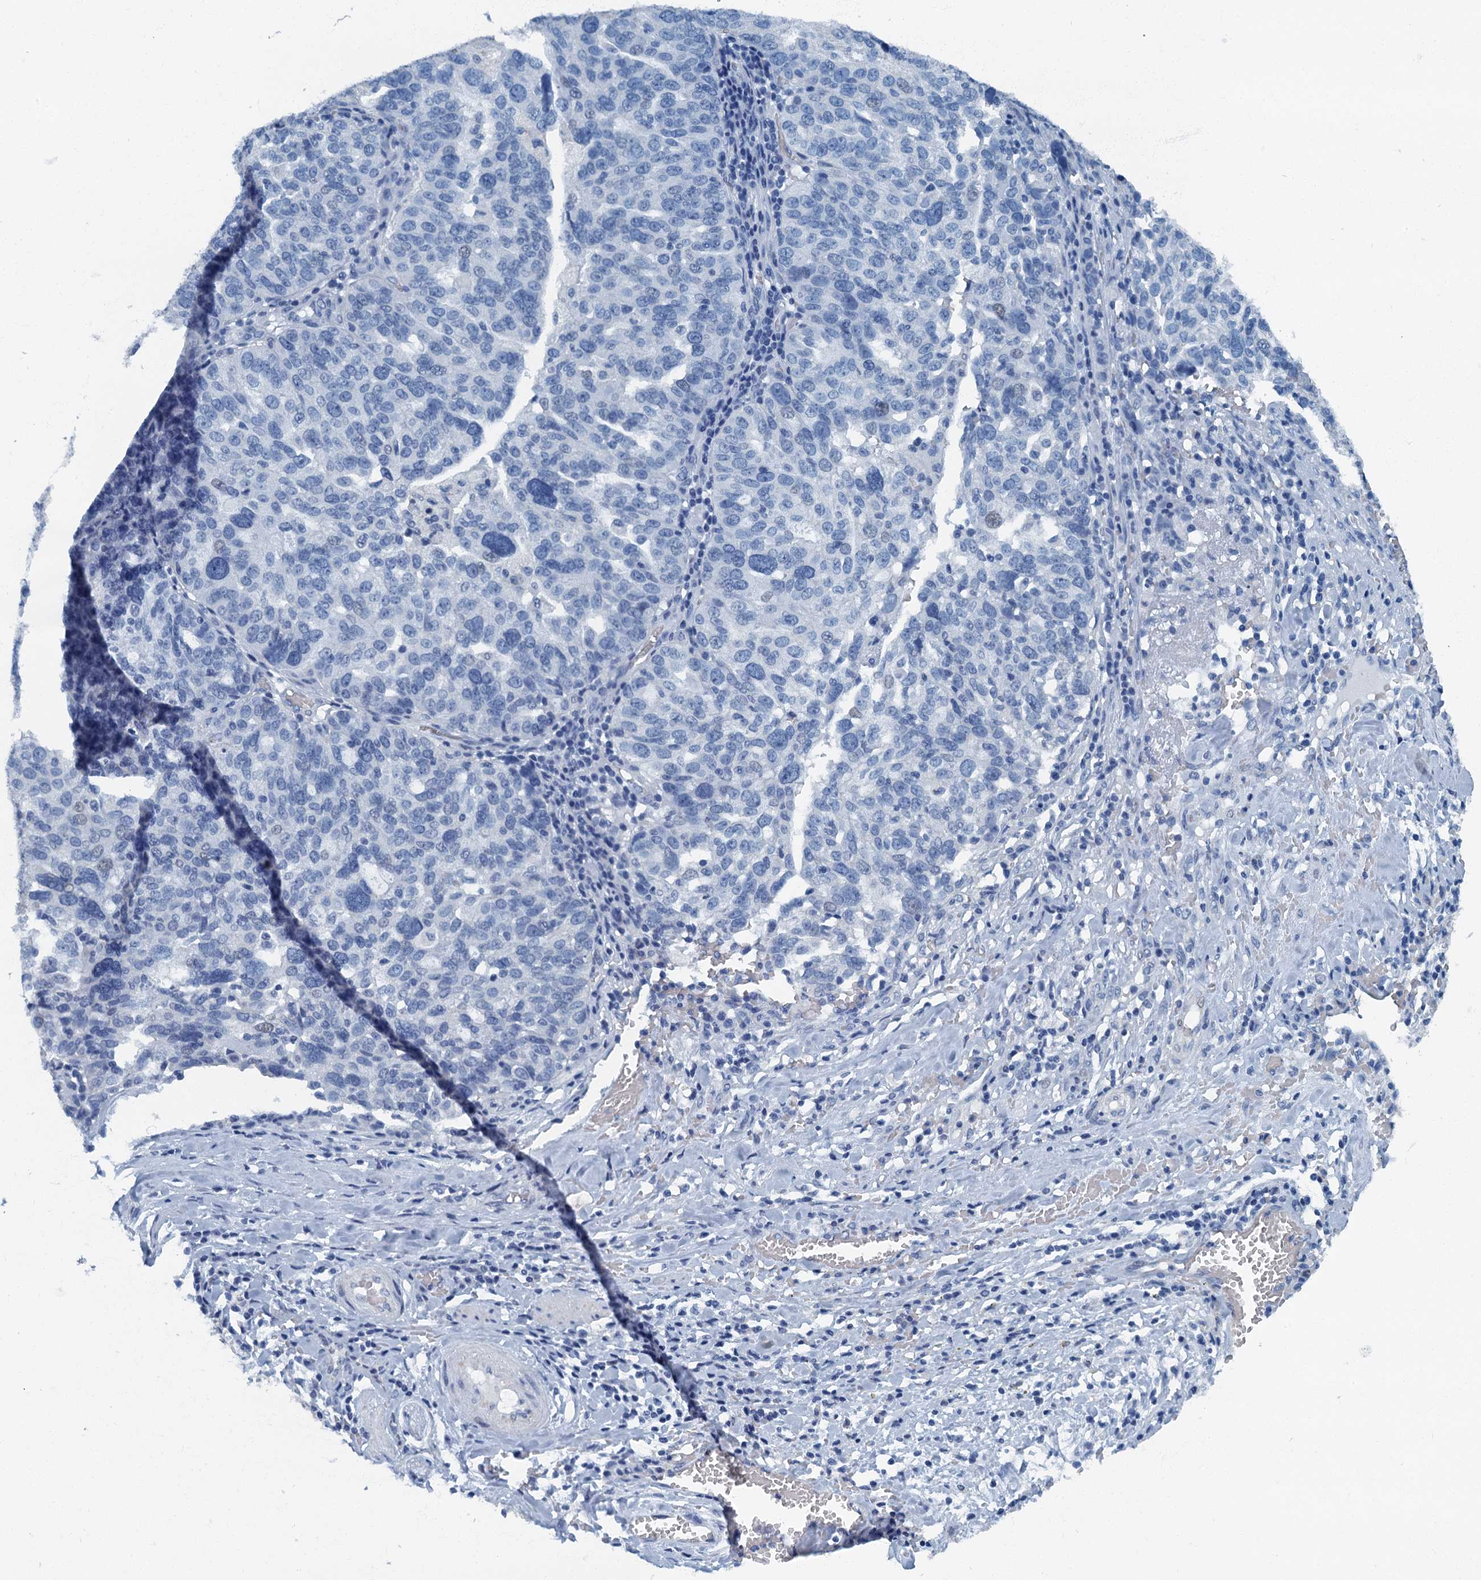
{"staining": {"intensity": "negative", "quantity": "none", "location": "none"}, "tissue": "ovarian cancer", "cell_type": "Tumor cells", "image_type": "cancer", "snomed": [{"axis": "morphology", "description": "Cystadenocarcinoma, serous, NOS"}, {"axis": "topography", "description": "Ovary"}], "caption": "A photomicrograph of ovarian serous cystadenocarcinoma stained for a protein exhibits no brown staining in tumor cells. (DAB (3,3'-diaminobenzidine) immunohistochemistry (IHC), high magnification).", "gene": "GADL1", "patient": {"sex": "female", "age": 59}}